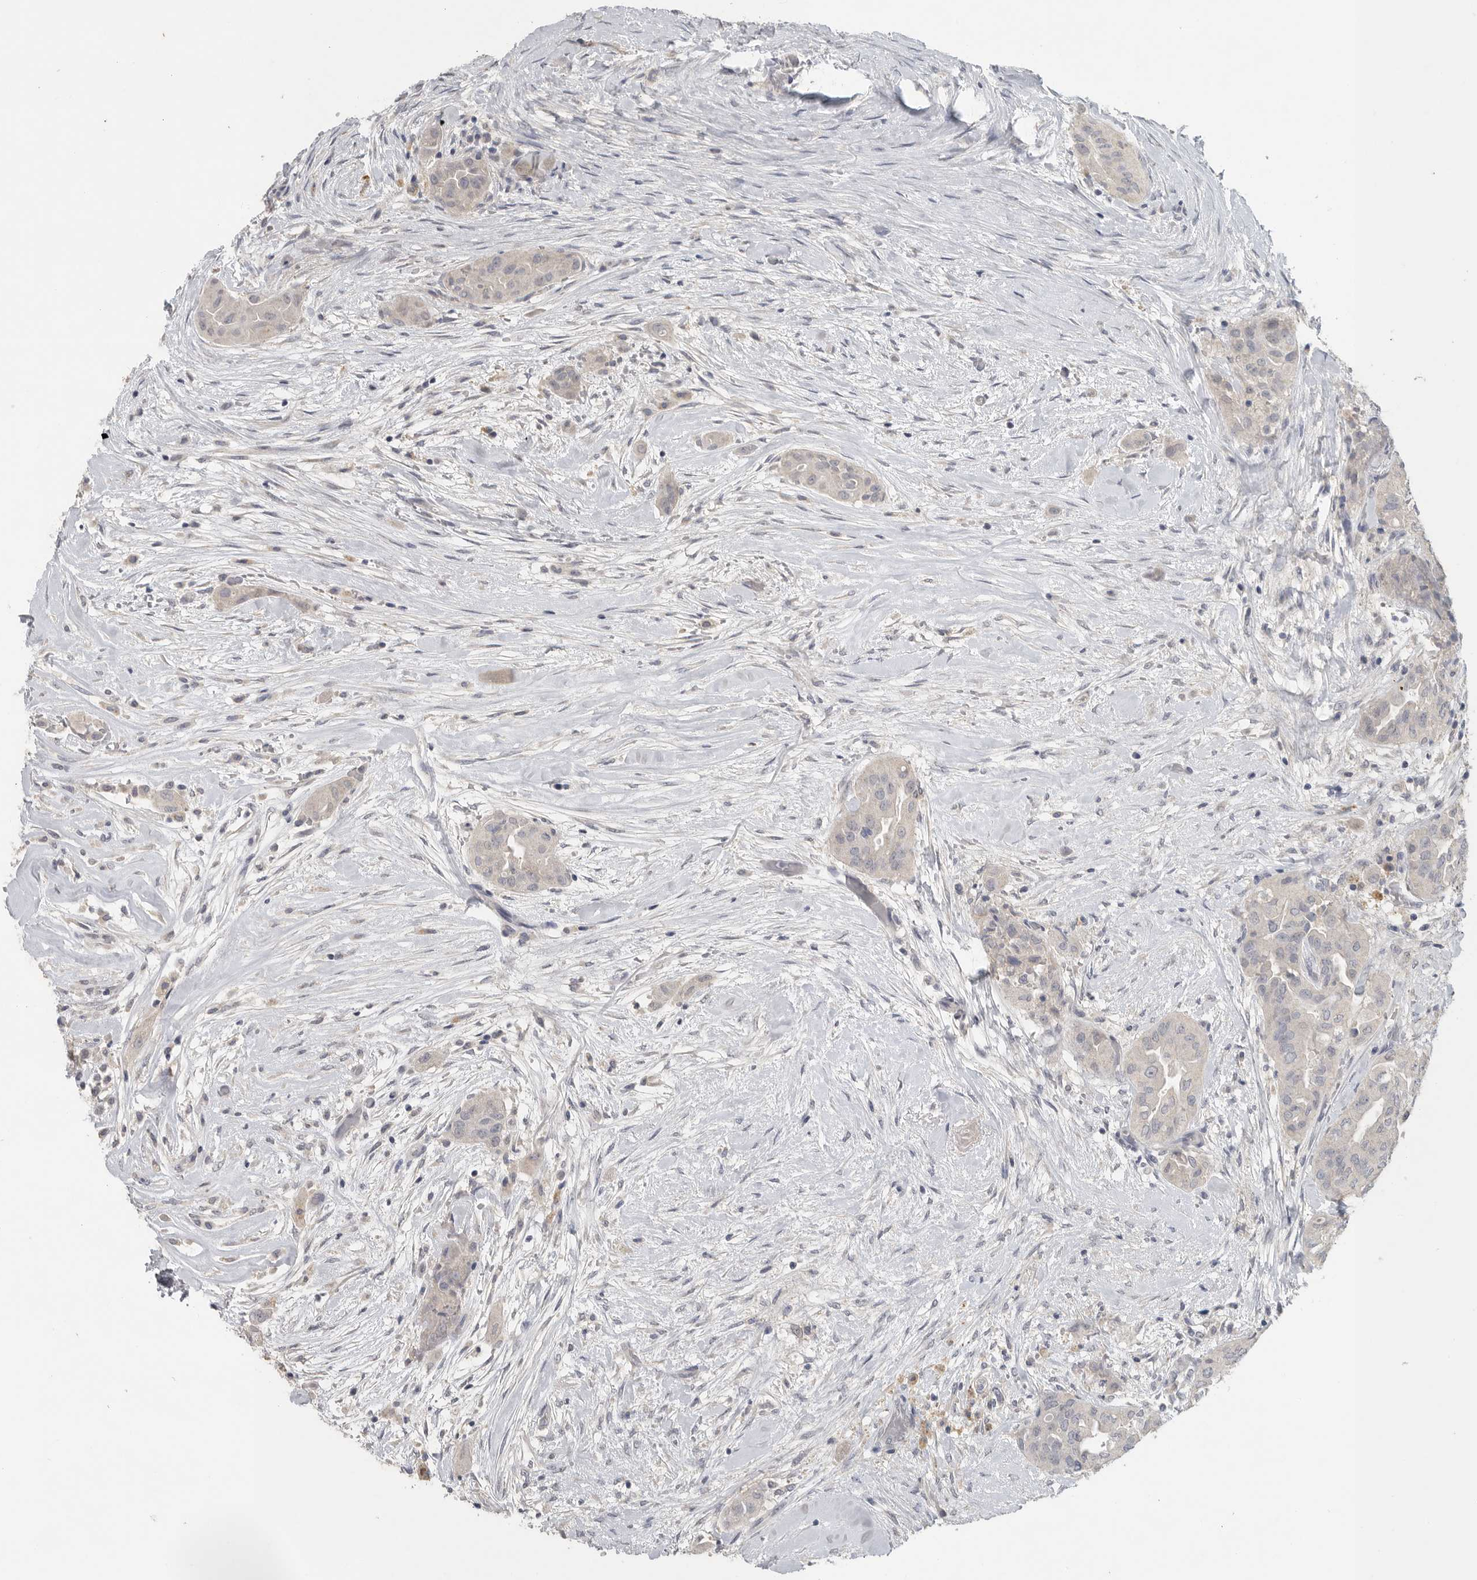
{"staining": {"intensity": "weak", "quantity": "<25%", "location": "cytoplasmic/membranous"}, "tissue": "thyroid cancer", "cell_type": "Tumor cells", "image_type": "cancer", "snomed": [{"axis": "morphology", "description": "Papillary adenocarcinoma, NOS"}, {"axis": "topography", "description": "Thyroid gland"}], "caption": "High magnification brightfield microscopy of thyroid cancer (papillary adenocarcinoma) stained with DAB (3,3'-diaminobenzidine) (brown) and counterstained with hematoxylin (blue): tumor cells show no significant staining.", "gene": "REG4", "patient": {"sex": "female", "age": 59}}